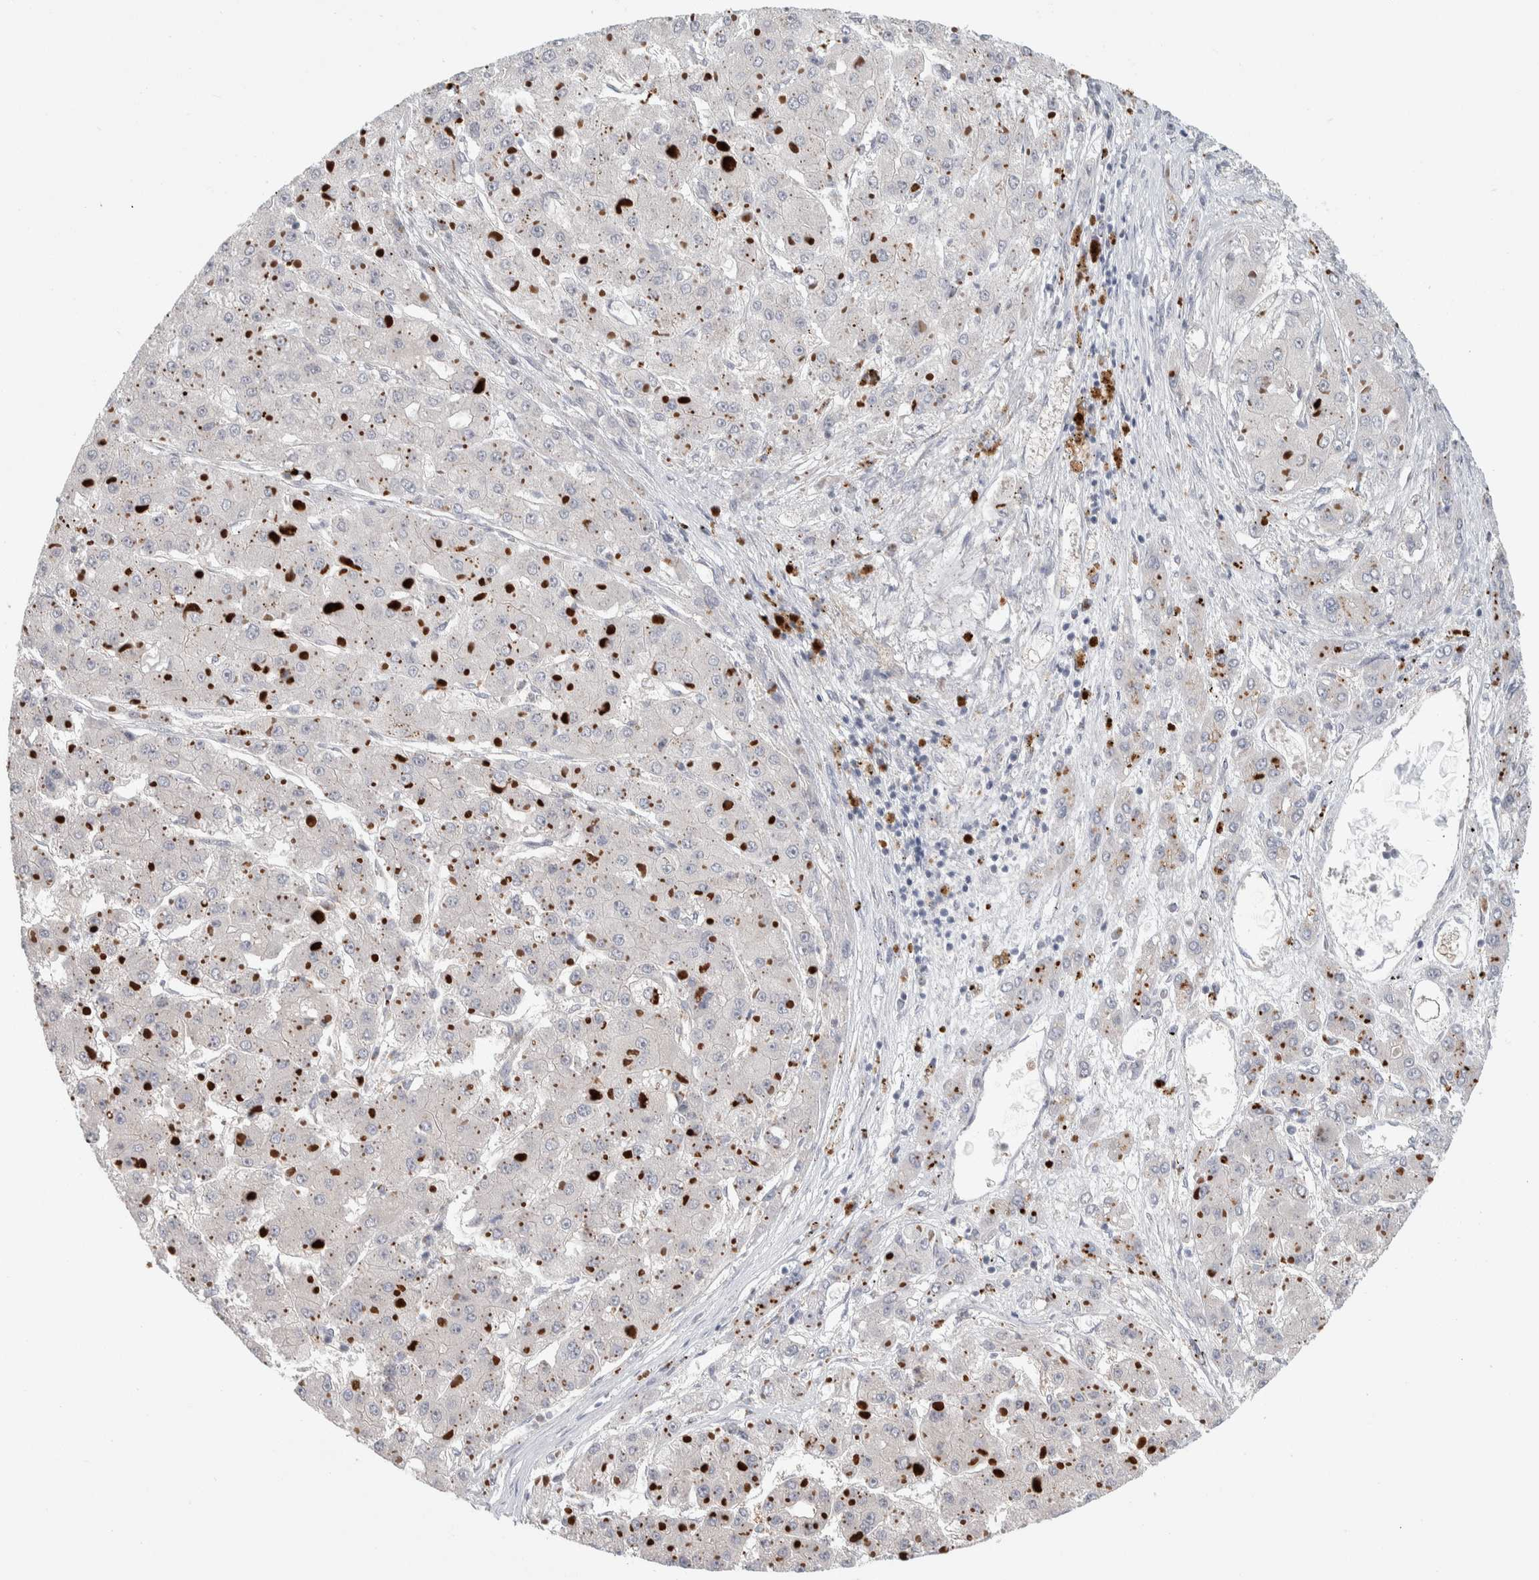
{"staining": {"intensity": "moderate", "quantity": ">75%", "location": "cytoplasmic/membranous"}, "tissue": "liver cancer", "cell_type": "Tumor cells", "image_type": "cancer", "snomed": [{"axis": "morphology", "description": "Carcinoma, Hepatocellular, NOS"}, {"axis": "topography", "description": "Liver"}], "caption": "Liver hepatocellular carcinoma tissue exhibits moderate cytoplasmic/membranous expression in approximately >75% of tumor cells", "gene": "ZNF862", "patient": {"sex": "female", "age": 73}}